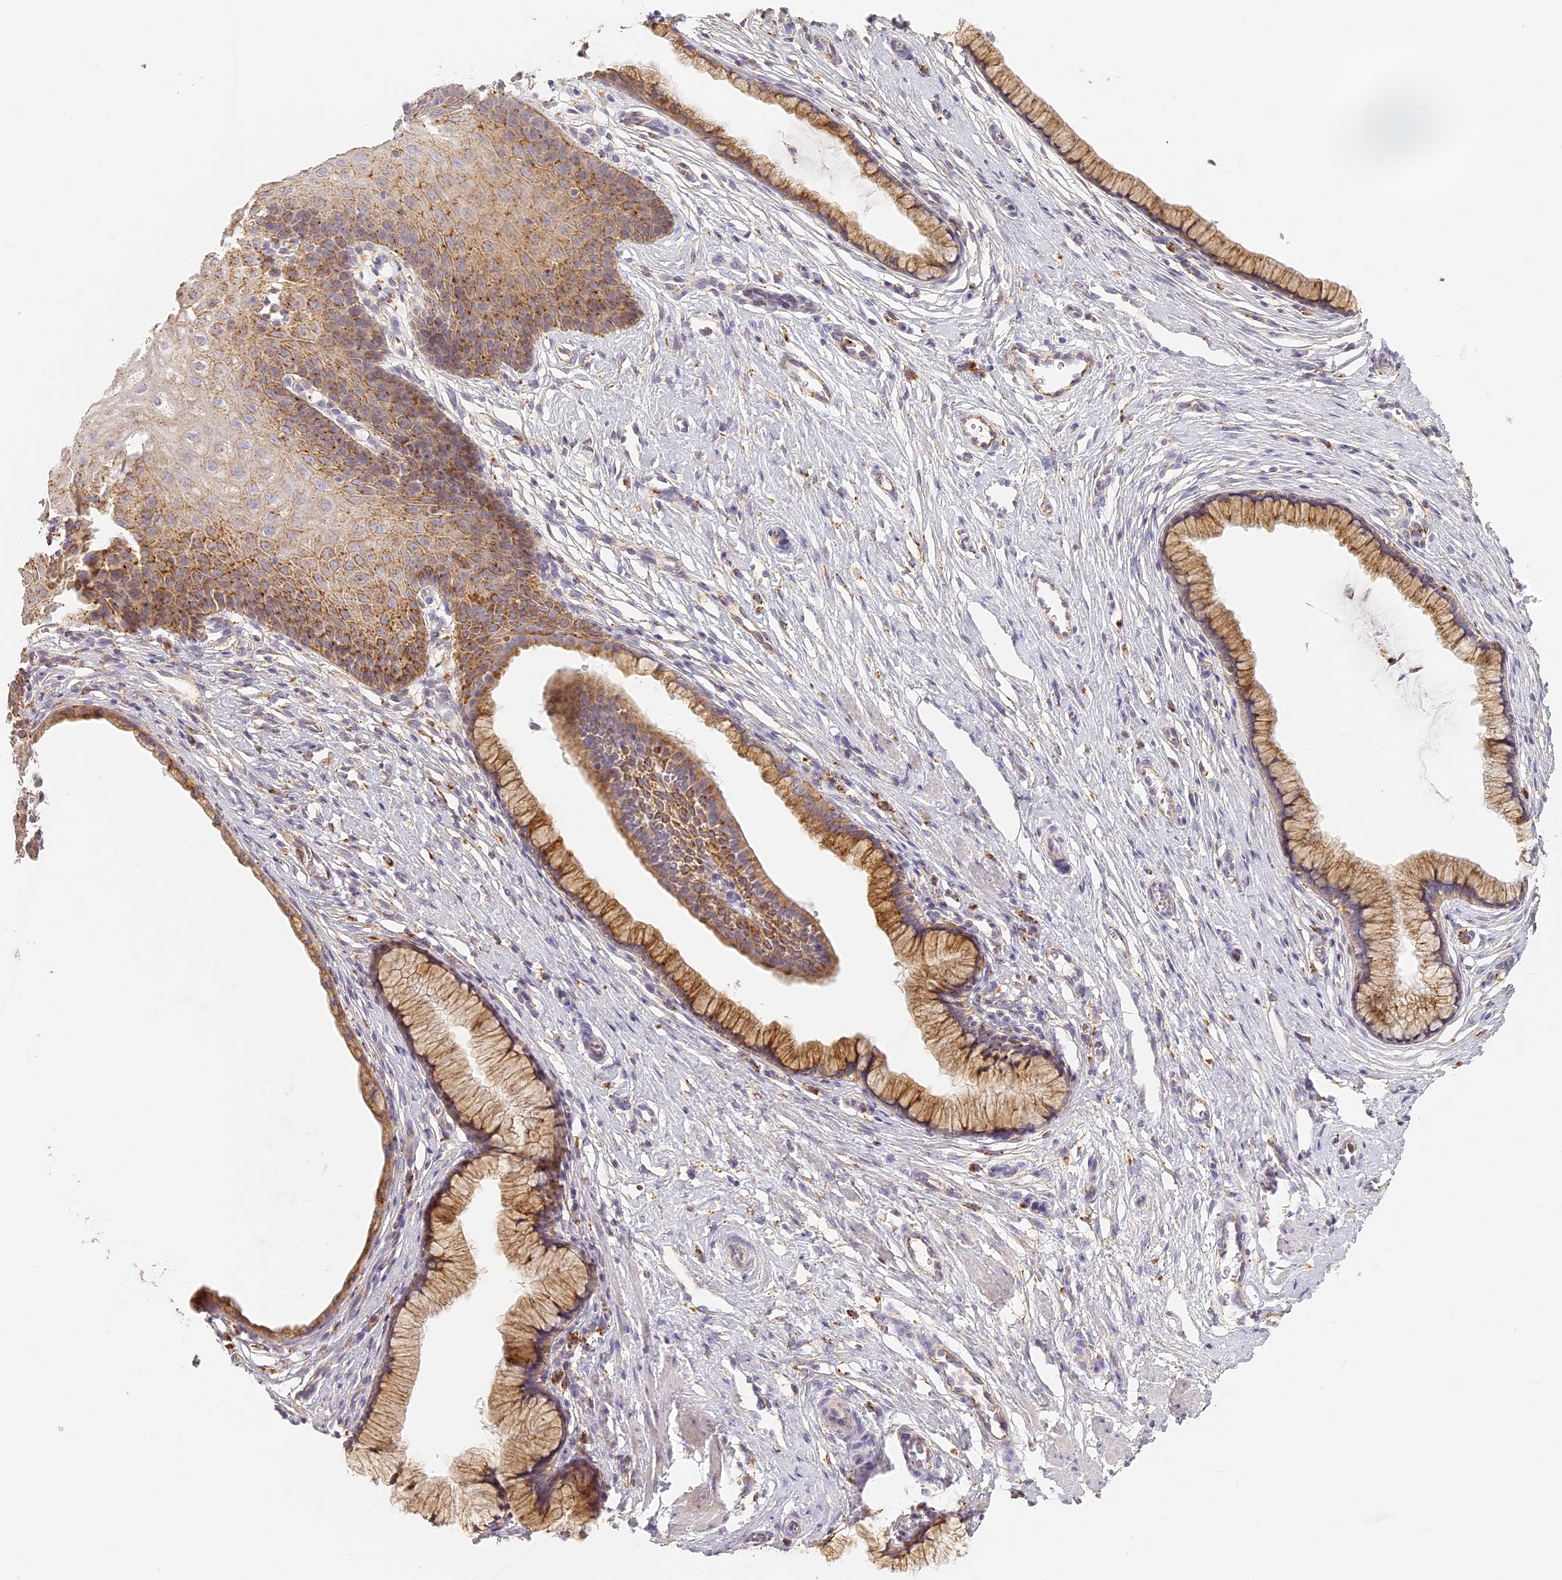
{"staining": {"intensity": "moderate", "quantity": ">75%", "location": "cytoplasmic/membranous"}, "tissue": "cervix", "cell_type": "Glandular cells", "image_type": "normal", "snomed": [{"axis": "morphology", "description": "Normal tissue, NOS"}, {"axis": "topography", "description": "Cervix"}], "caption": "Glandular cells exhibit medium levels of moderate cytoplasmic/membranous positivity in approximately >75% of cells in normal cervix.", "gene": "LAMP2", "patient": {"sex": "female", "age": 36}}